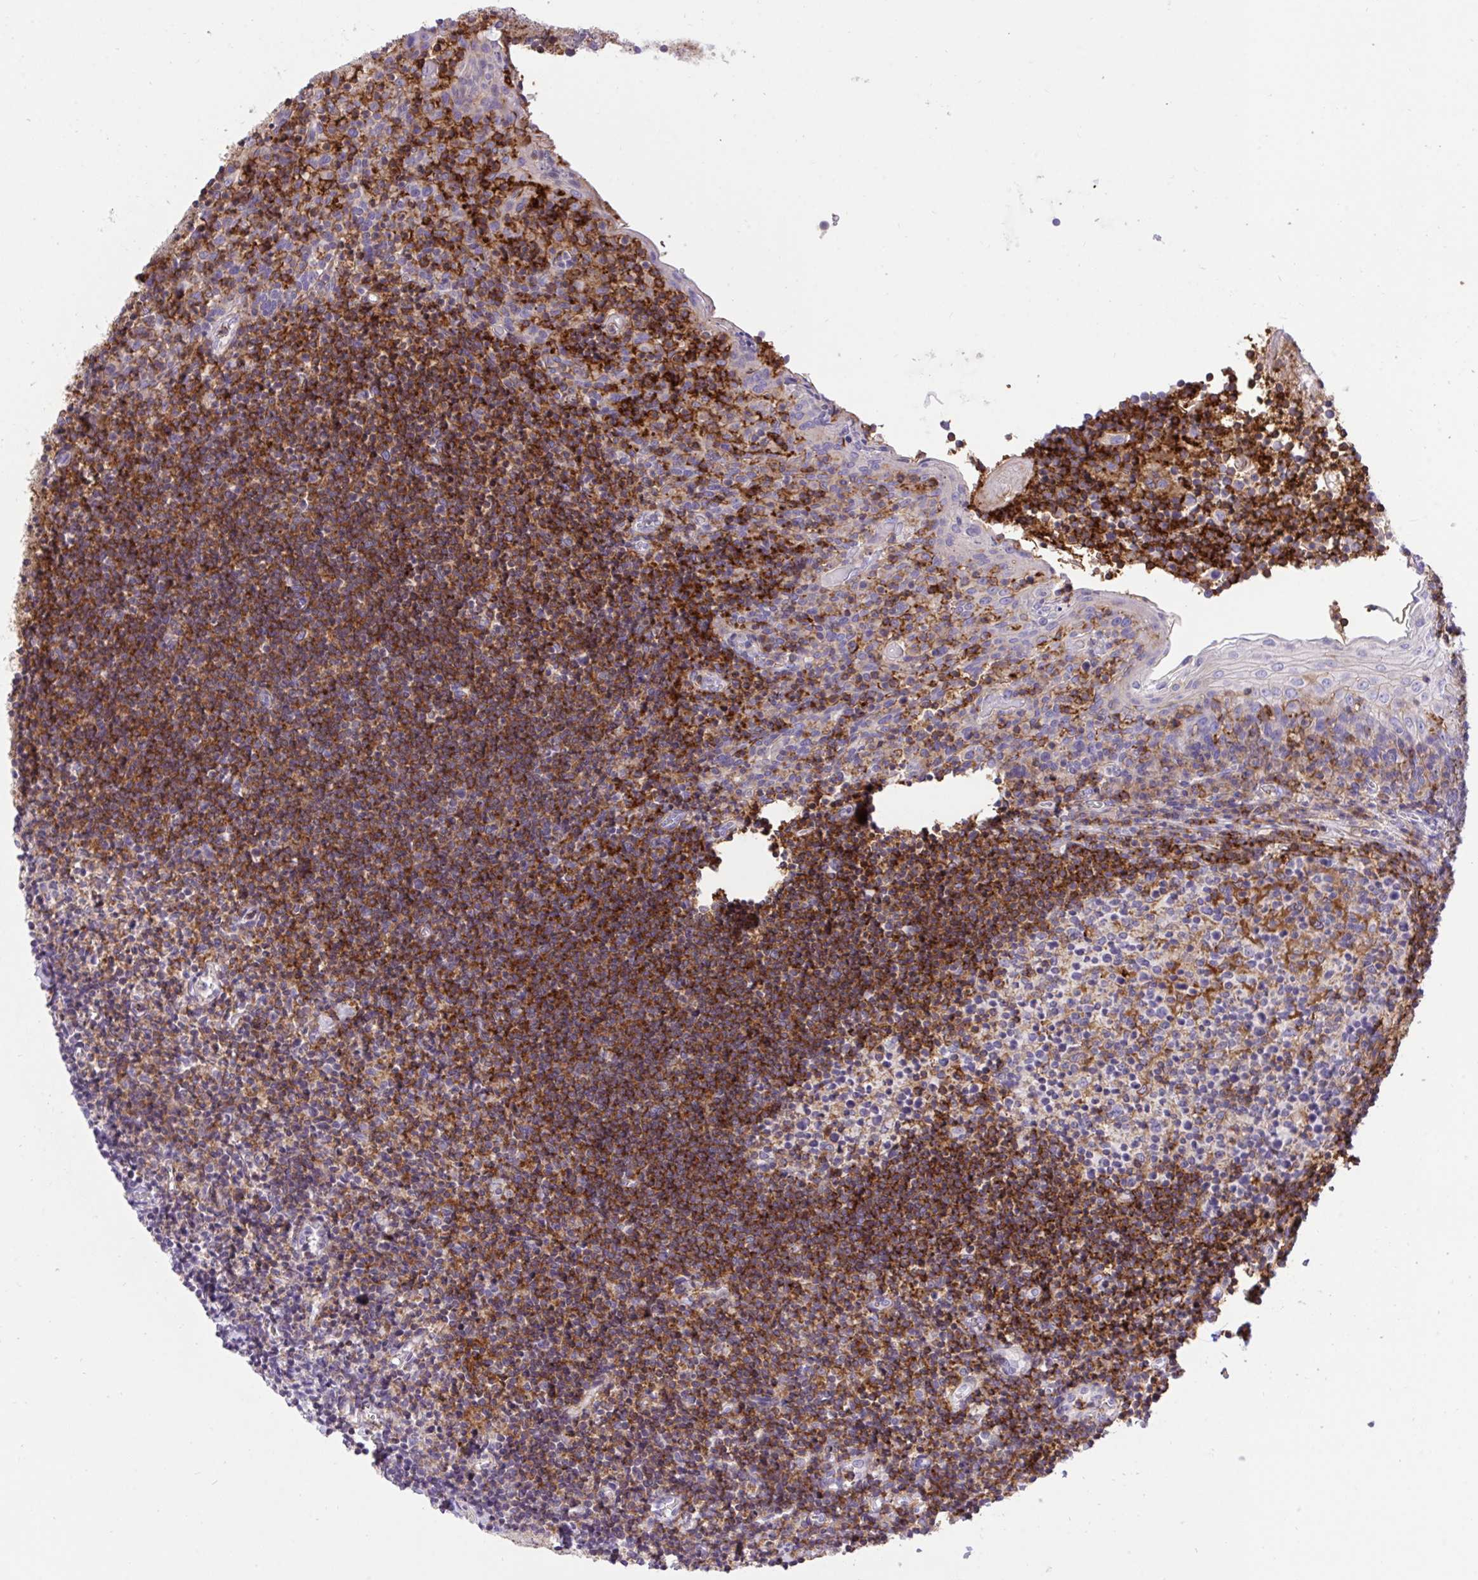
{"staining": {"intensity": "moderate", "quantity": "<25%", "location": "cytoplasmic/membranous"}, "tissue": "tonsil", "cell_type": "Germinal center cells", "image_type": "normal", "snomed": [{"axis": "morphology", "description": "Normal tissue, NOS"}, {"axis": "topography", "description": "Tonsil"}], "caption": "A low amount of moderate cytoplasmic/membranous staining is seen in approximately <25% of germinal center cells in normal tonsil. The staining is performed using DAB (3,3'-diaminobenzidine) brown chromogen to label protein expression. The nuclei are counter-stained blue using hematoxylin.", "gene": "ERI1", "patient": {"sex": "female", "age": 10}}